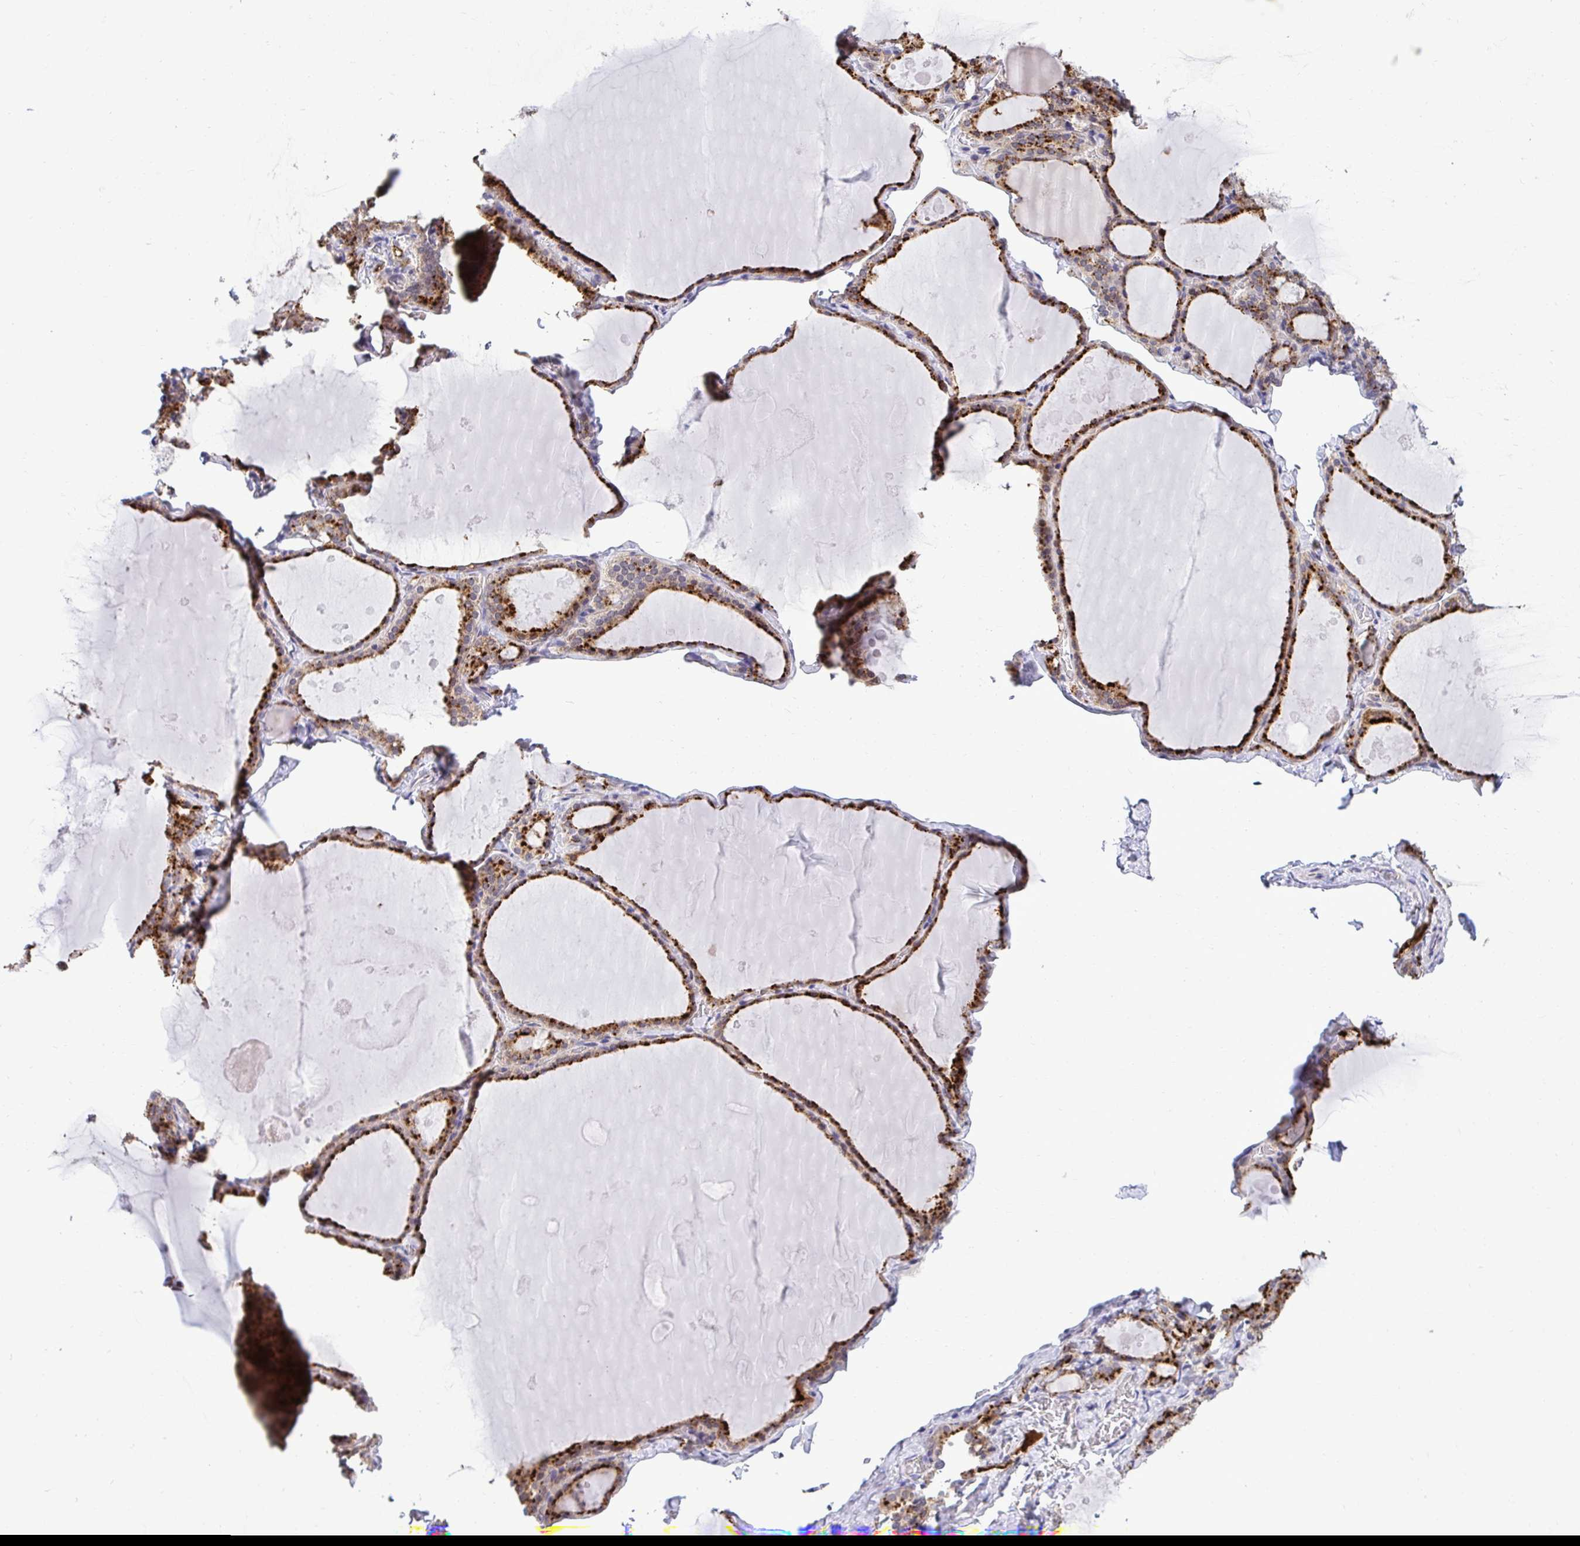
{"staining": {"intensity": "strong", "quantity": ">75%", "location": "cytoplasmic/membranous"}, "tissue": "thyroid gland", "cell_type": "Glandular cells", "image_type": "normal", "snomed": [{"axis": "morphology", "description": "Normal tissue, NOS"}, {"axis": "topography", "description": "Thyroid gland"}], "caption": "Strong cytoplasmic/membranous expression for a protein is identified in approximately >75% of glandular cells of normal thyroid gland using IHC.", "gene": "XAF1", "patient": {"sex": "male", "age": 56}}